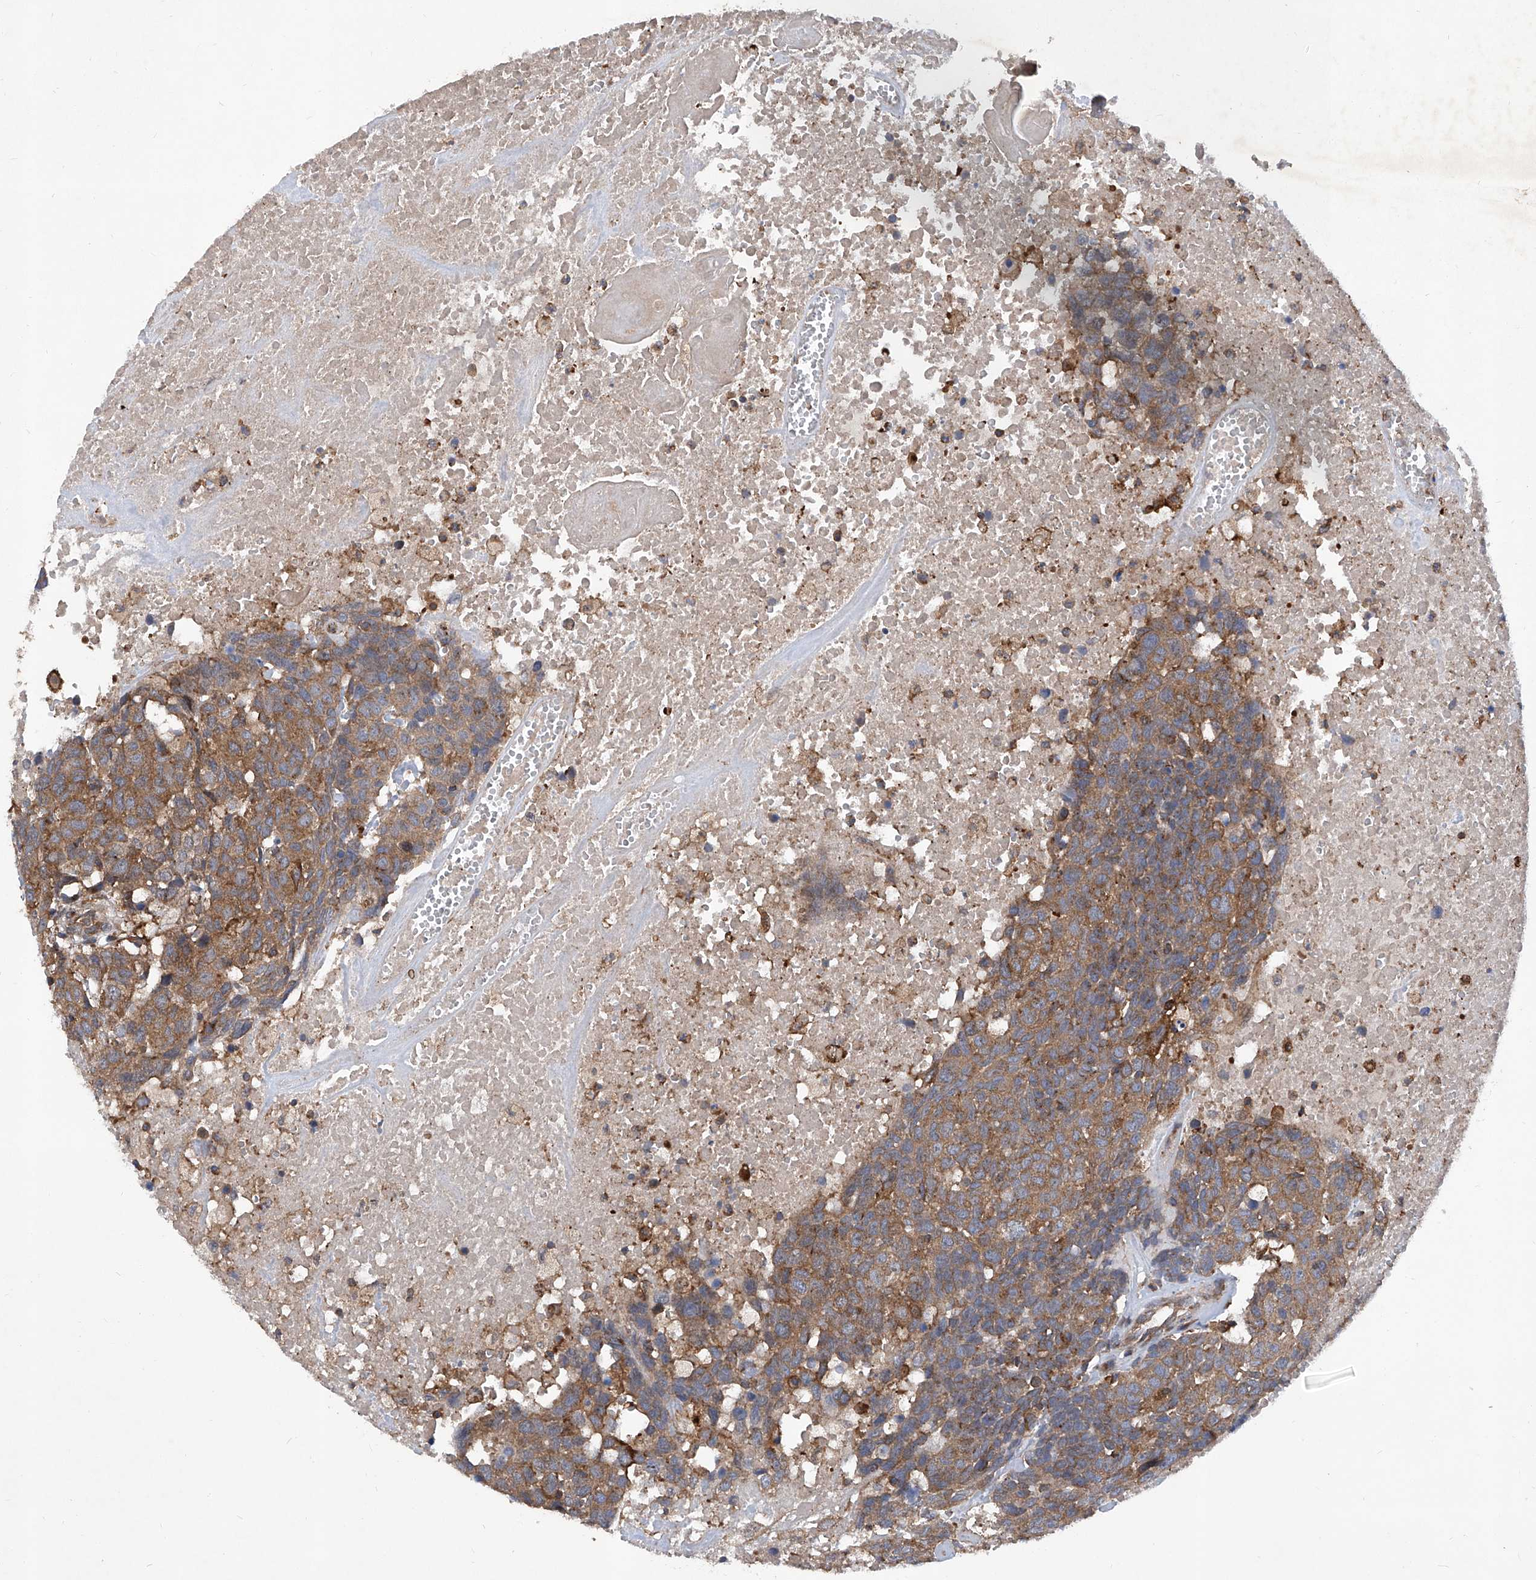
{"staining": {"intensity": "moderate", "quantity": ">75%", "location": "cytoplasmic/membranous"}, "tissue": "head and neck cancer", "cell_type": "Tumor cells", "image_type": "cancer", "snomed": [{"axis": "morphology", "description": "Squamous cell carcinoma, NOS"}, {"axis": "topography", "description": "Head-Neck"}], "caption": "The photomicrograph exhibits a brown stain indicating the presence of a protein in the cytoplasmic/membranous of tumor cells in head and neck squamous cell carcinoma.", "gene": "SMAP1", "patient": {"sex": "male", "age": 66}}